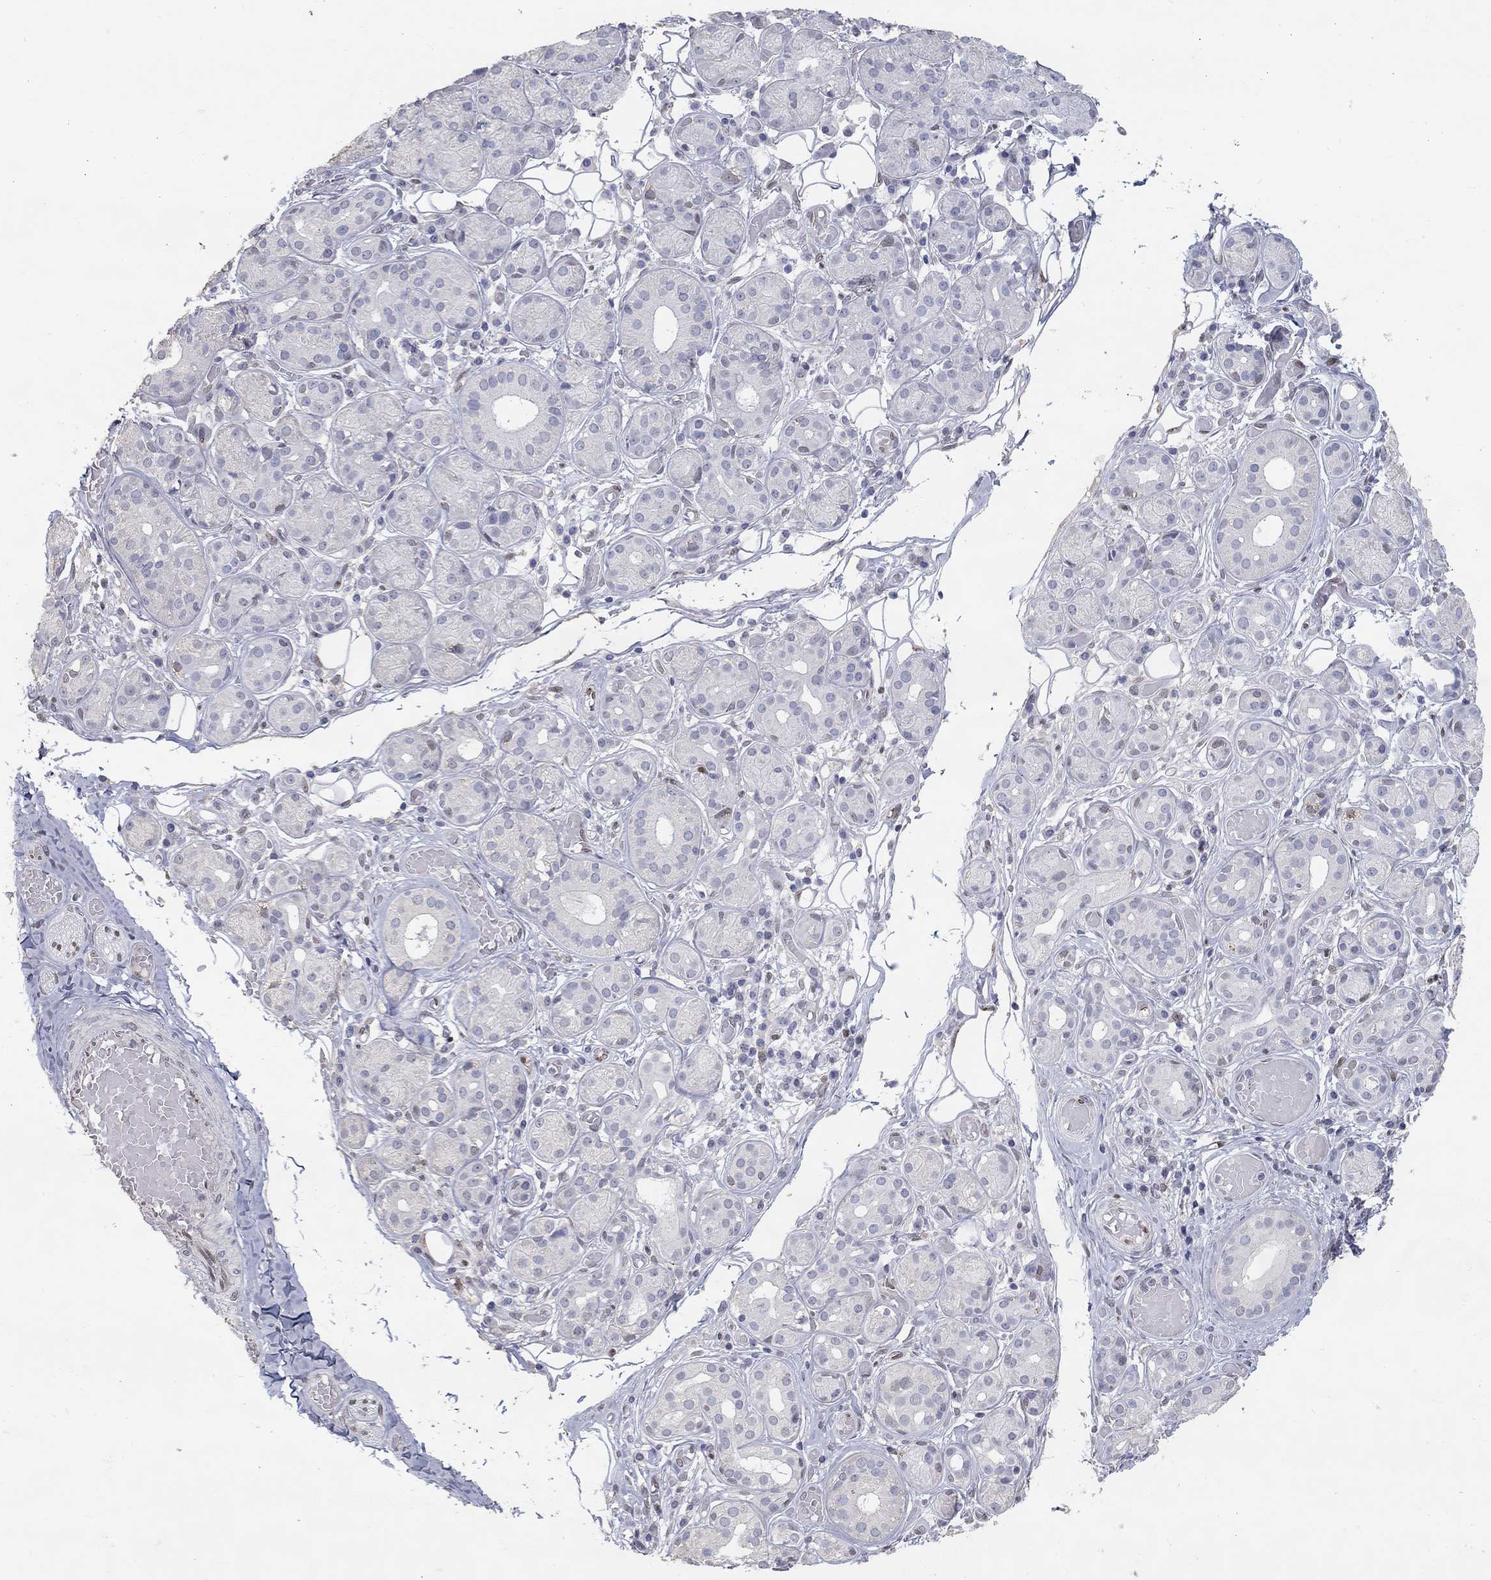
{"staining": {"intensity": "negative", "quantity": "none", "location": "none"}, "tissue": "salivary gland", "cell_type": "Glandular cells", "image_type": "normal", "snomed": [{"axis": "morphology", "description": "Normal tissue, NOS"}, {"axis": "topography", "description": "Salivary gland"}, {"axis": "topography", "description": "Peripheral nerve tissue"}], "caption": "Salivary gland was stained to show a protein in brown. There is no significant expression in glandular cells. (Brightfield microscopy of DAB (3,3'-diaminobenzidine) immunohistochemistry at high magnification).", "gene": "FGF2", "patient": {"sex": "male", "age": 71}}